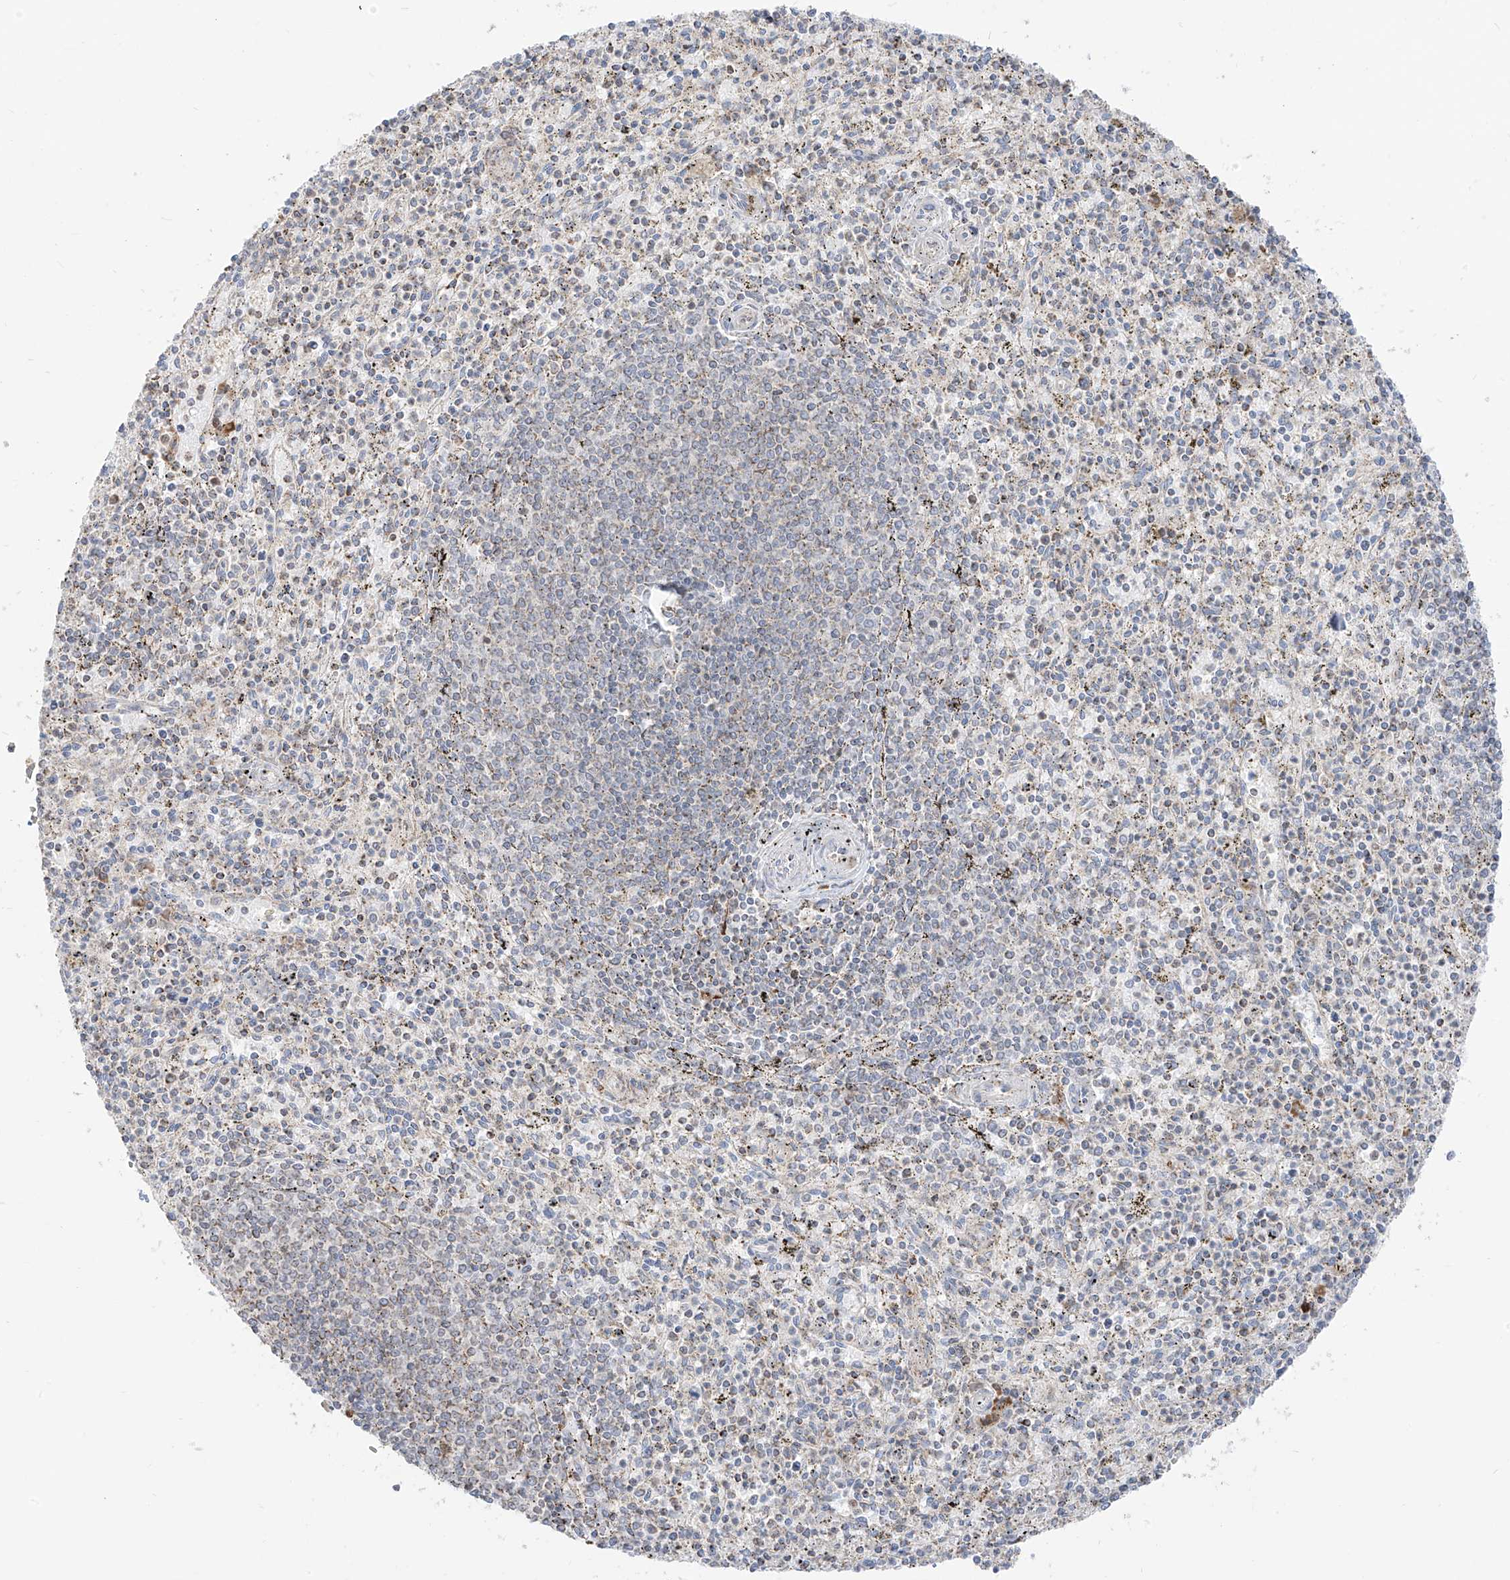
{"staining": {"intensity": "weak", "quantity": "<25%", "location": "cytoplasmic/membranous"}, "tissue": "spleen", "cell_type": "Cells in red pulp", "image_type": "normal", "snomed": [{"axis": "morphology", "description": "Normal tissue, NOS"}, {"axis": "topography", "description": "Spleen"}], "caption": "IHC histopathology image of normal spleen: human spleen stained with DAB (3,3'-diaminobenzidine) displays no significant protein staining in cells in red pulp. (Stains: DAB immunohistochemistry with hematoxylin counter stain, Microscopy: brightfield microscopy at high magnification).", "gene": "ETHE1", "patient": {"sex": "male", "age": 72}}